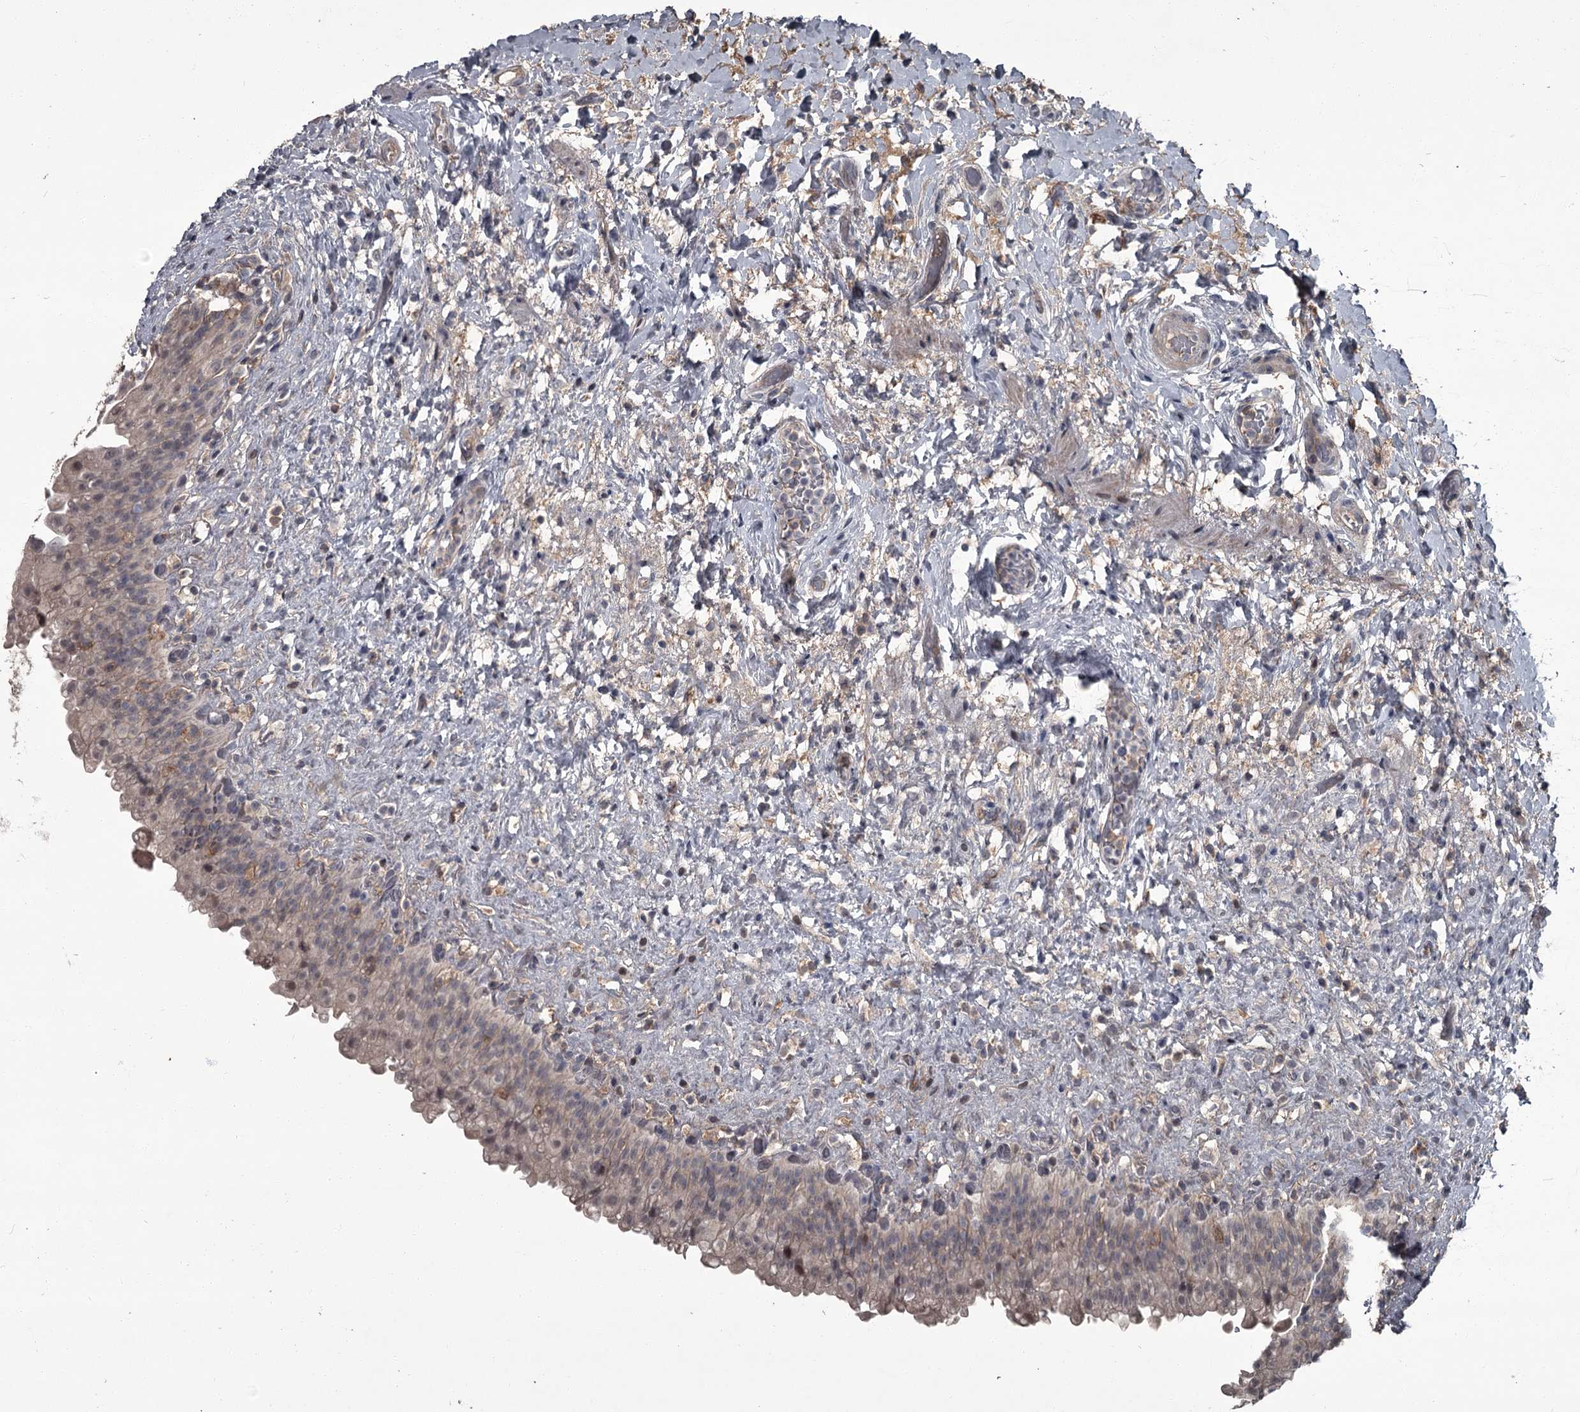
{"staining": {"intensity": "negative", "quantity": "none", "location": "none"}, "tissue": "urinary bladder", "cell_type": "Urothelial cells", "image_type": "normal", "snomed": [{"axis": "morphology", "description": "Normal tissue, NOS"}, {"axis": "topography", "description": "Urinary bladder"}], "caption": "Image shows no significant protein positivity in urothelial cells of benign urinary bladder. The staining was performed using DAB (3,3'-diaminobenzidine) to visualize the protein expression in brown, while the nuclei were stained in blue with hematoxylin (Magnification: 20x).", "gene": "FLVCR2", "patient": {"sex": "female", "age": 27}}